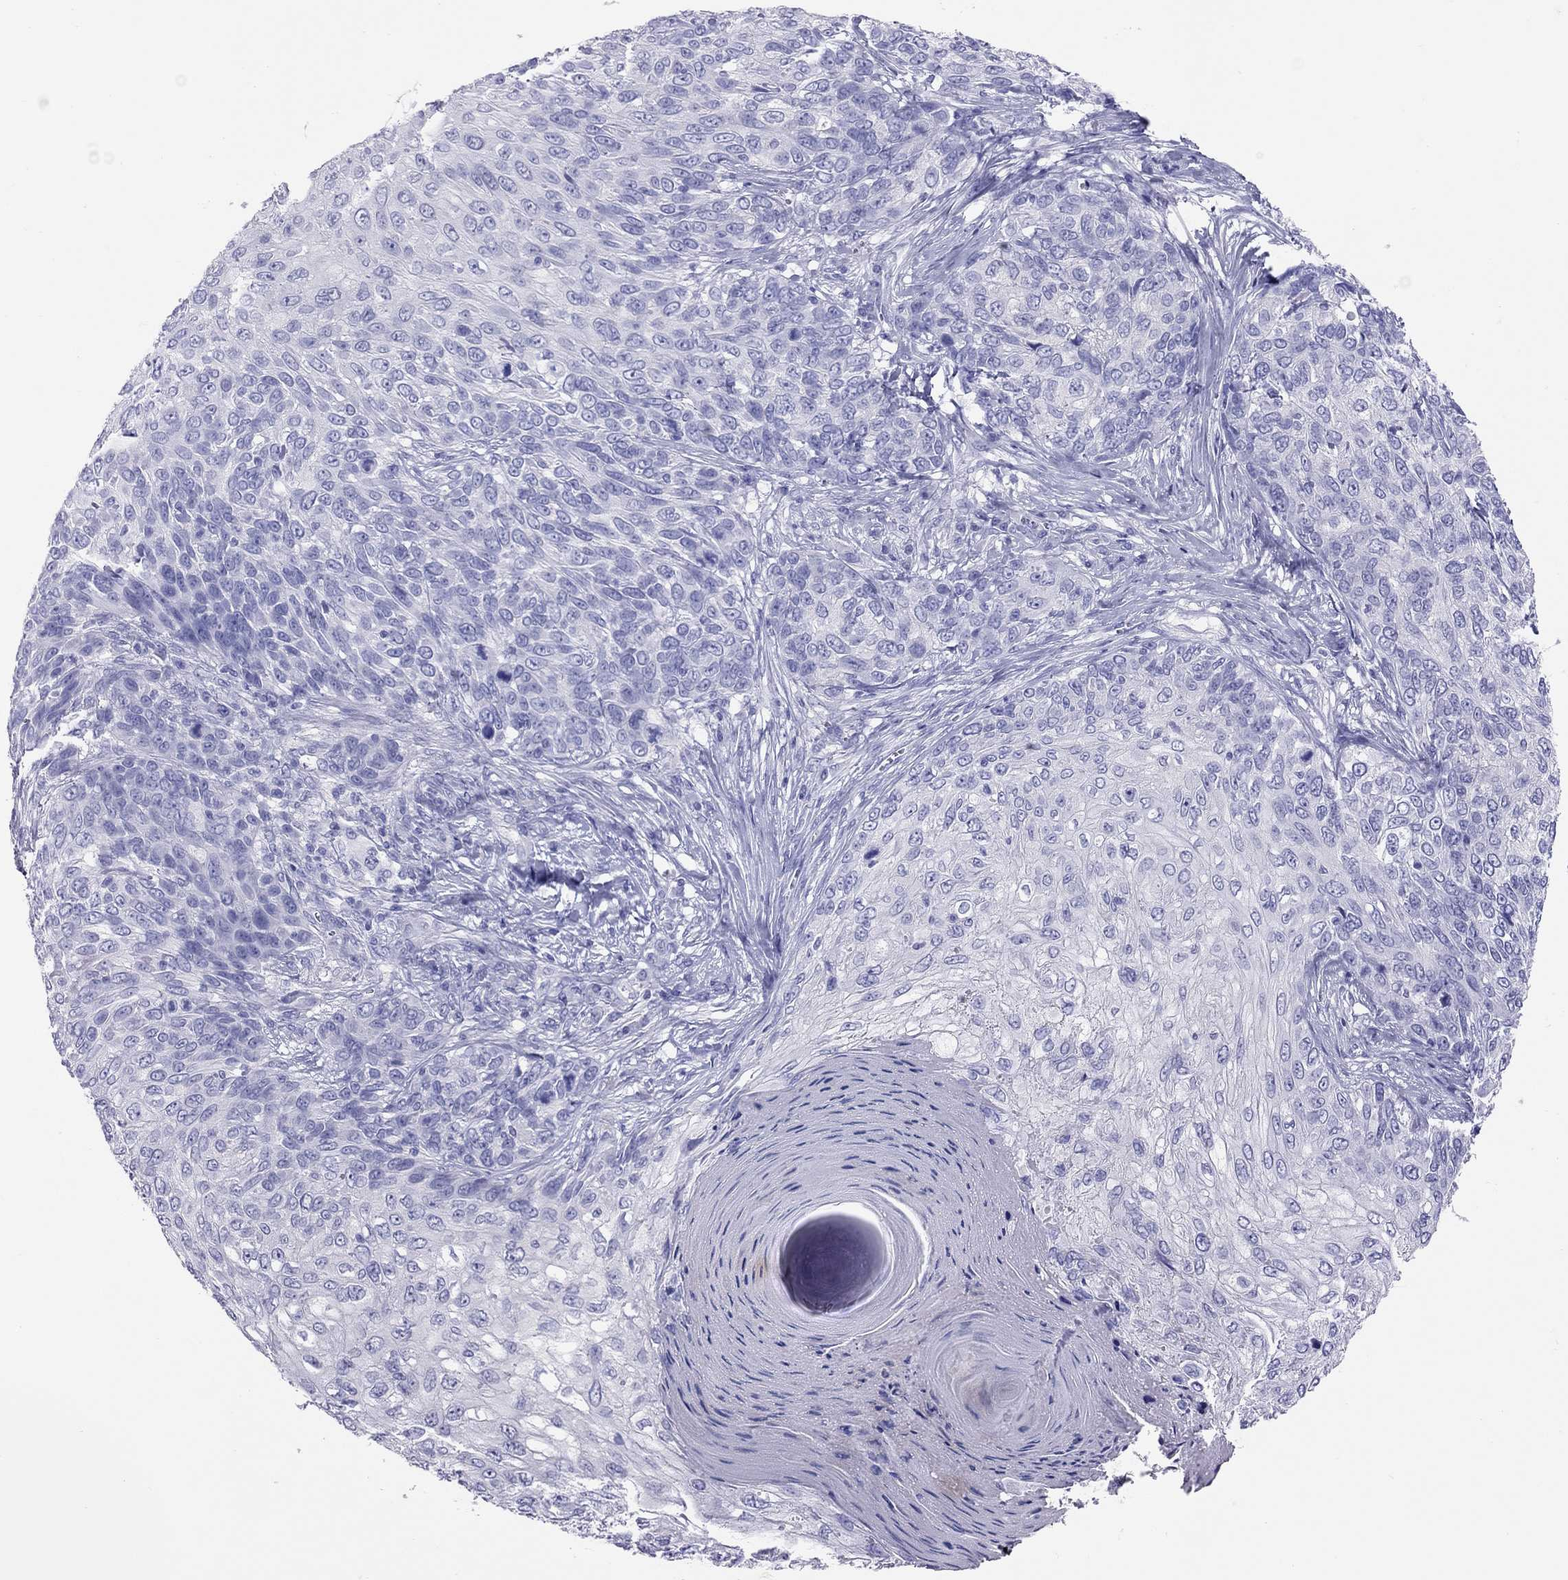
{"staining": {"intensity": "negative", "quantity": "none", "location": "none"}, "tissue": "skin cancer", "cell_type": "Tumor cells", "image_type": "cancer", "snomed": [{"axis": "morphology", "description": "Squamous cell carcinoma, NOS"}, {"axis": "topography", "description": "Skin"}], "caption": "This is a micrograph of immunohistochemistry (IHC) staining of skin squamous cell carcinoma, which shows no staining in tumor cells.", "gene": "PSMB11", "patient": {"sex": "male", "age": 92}}